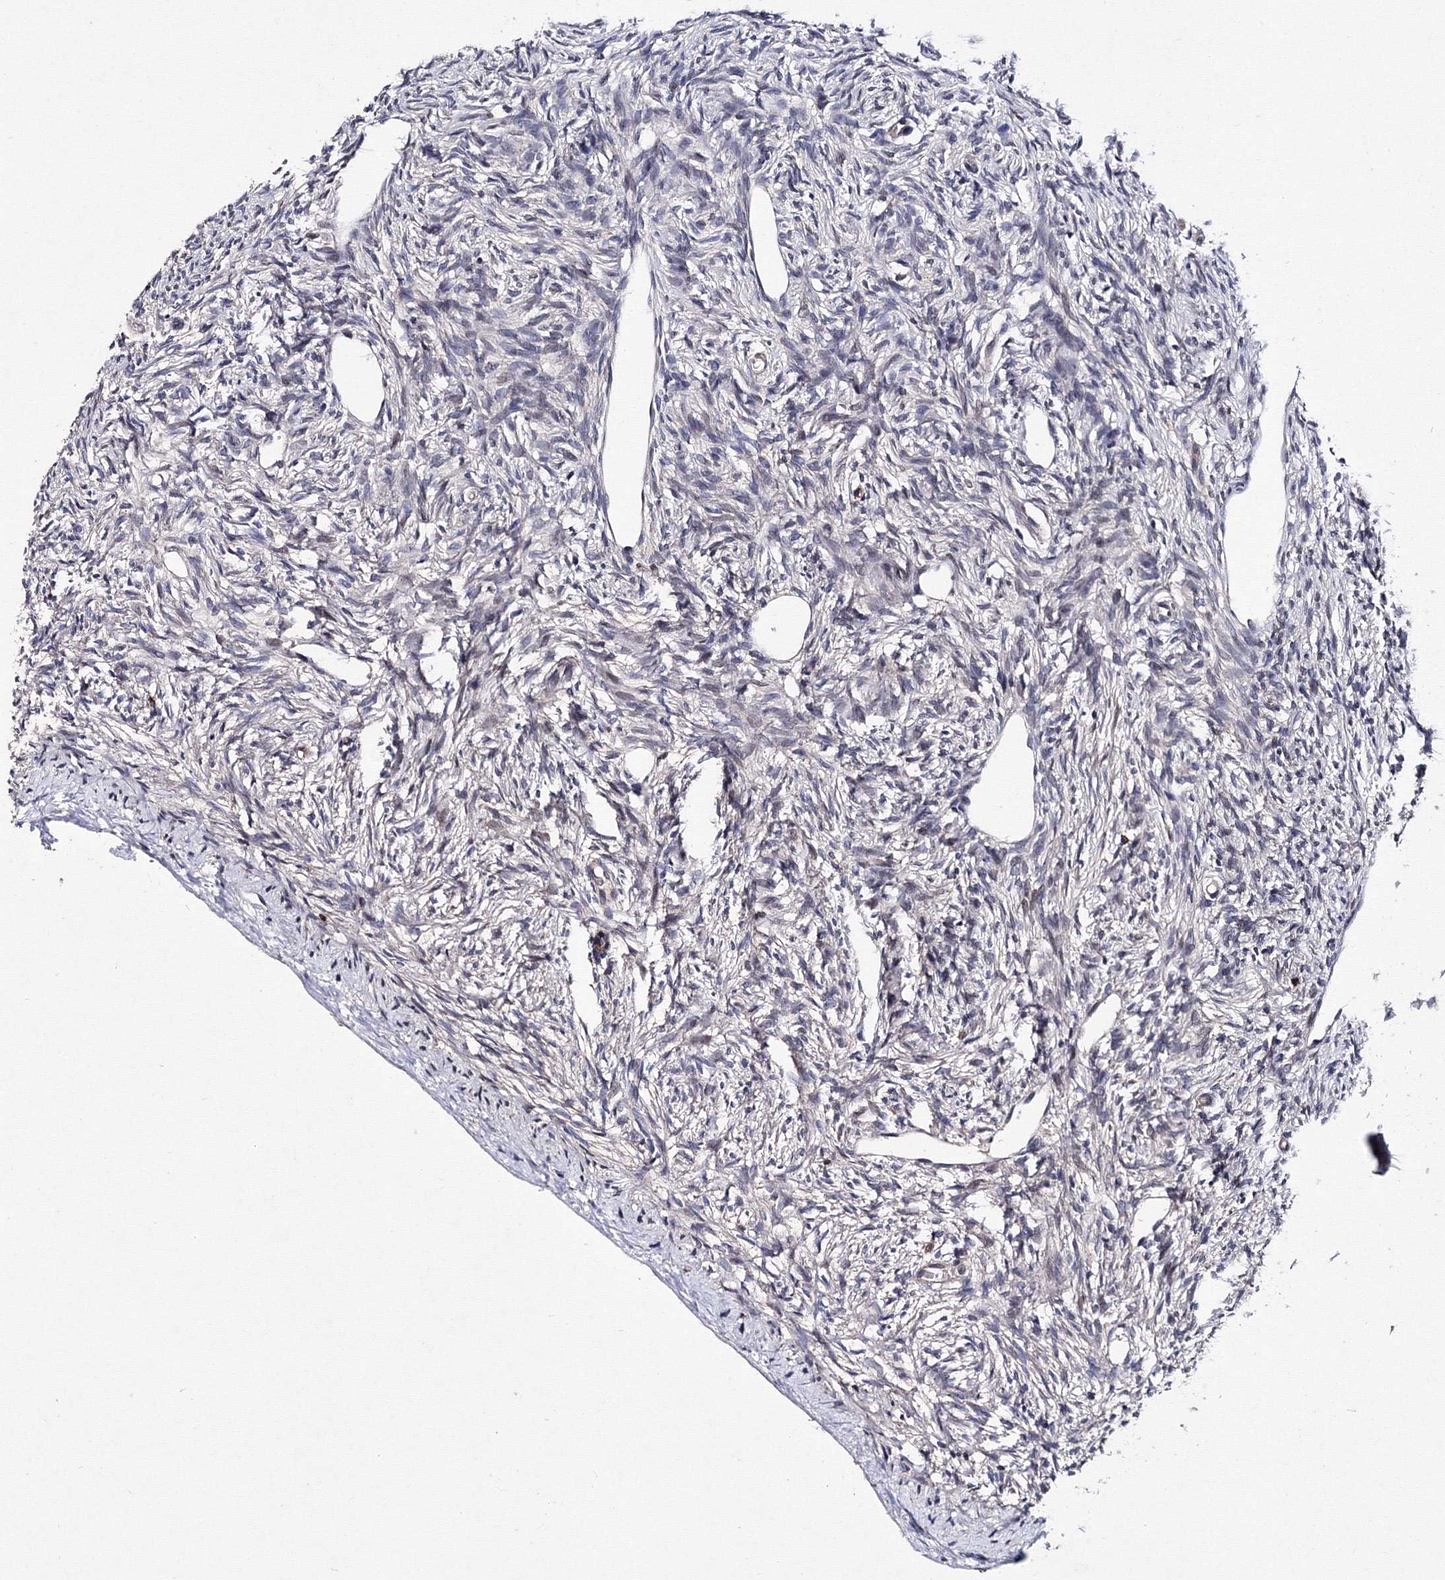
{"staining": {"intensity": "negative", "quantity": "none", "location": "none"}, "tissue": "ovary", "cell_type": "Ovarian stroma cells", "image_type": "normal", "snomed": [{"axis": "morphology", "description": "Normal tissue, NOS"}, {"axis": "topography", "description": "Ovary"}], "caption": "Ovarian stroma cells show no significant expression in unremarkable ovary. (Stains: DAB immunohistochemistry with hematoxylin counter stain, Microscopy: brightfield microscopy at high magnification).", "gene": "PHYKPL", "patient": {"sex": "female", "age": 33}}